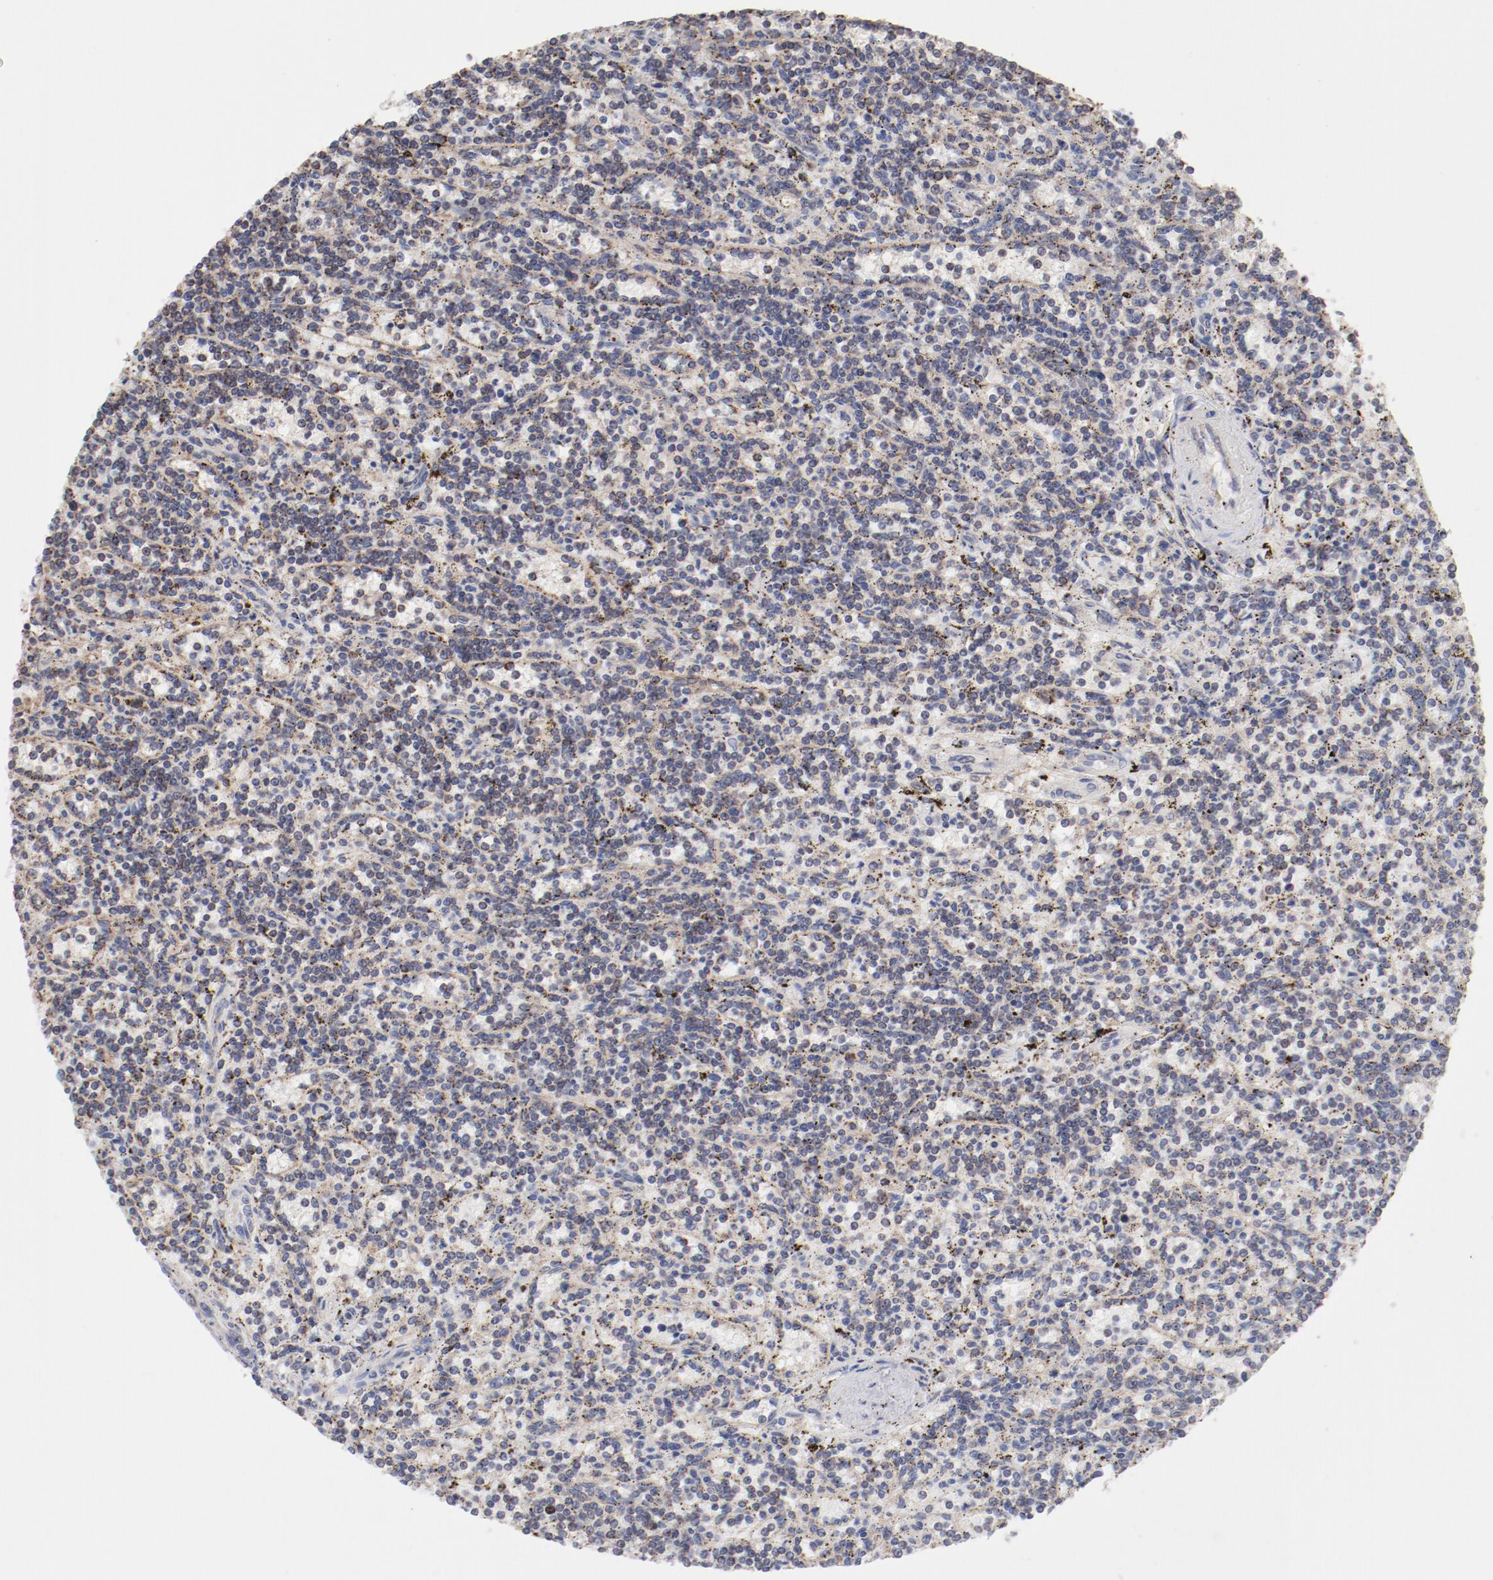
{"staining": {"intensity": "weak", "quantity": "25%-75%", "location": "cytoplasmic/membranous"}, "tissue": "lymphoma", "cell_type": "Tumor cells", "image_type": "cancer", "snomed": [{"axis": "morphology", "description": "Malignant lymphoma, non-Hodgkin's type, Low grade"}, {"axis": "topography", "description": "Spleen"}], "caption": "Malignant lymphoma, non-Hodgkin's type (low-grade) stained with DAB IHC exhibits low levels of weak cytoplasmic/membranous expression in approximately 25%-75% of tumor cells.", "gene": "PPFIBP2", "patient": {"sex": "male", "age": 73}}